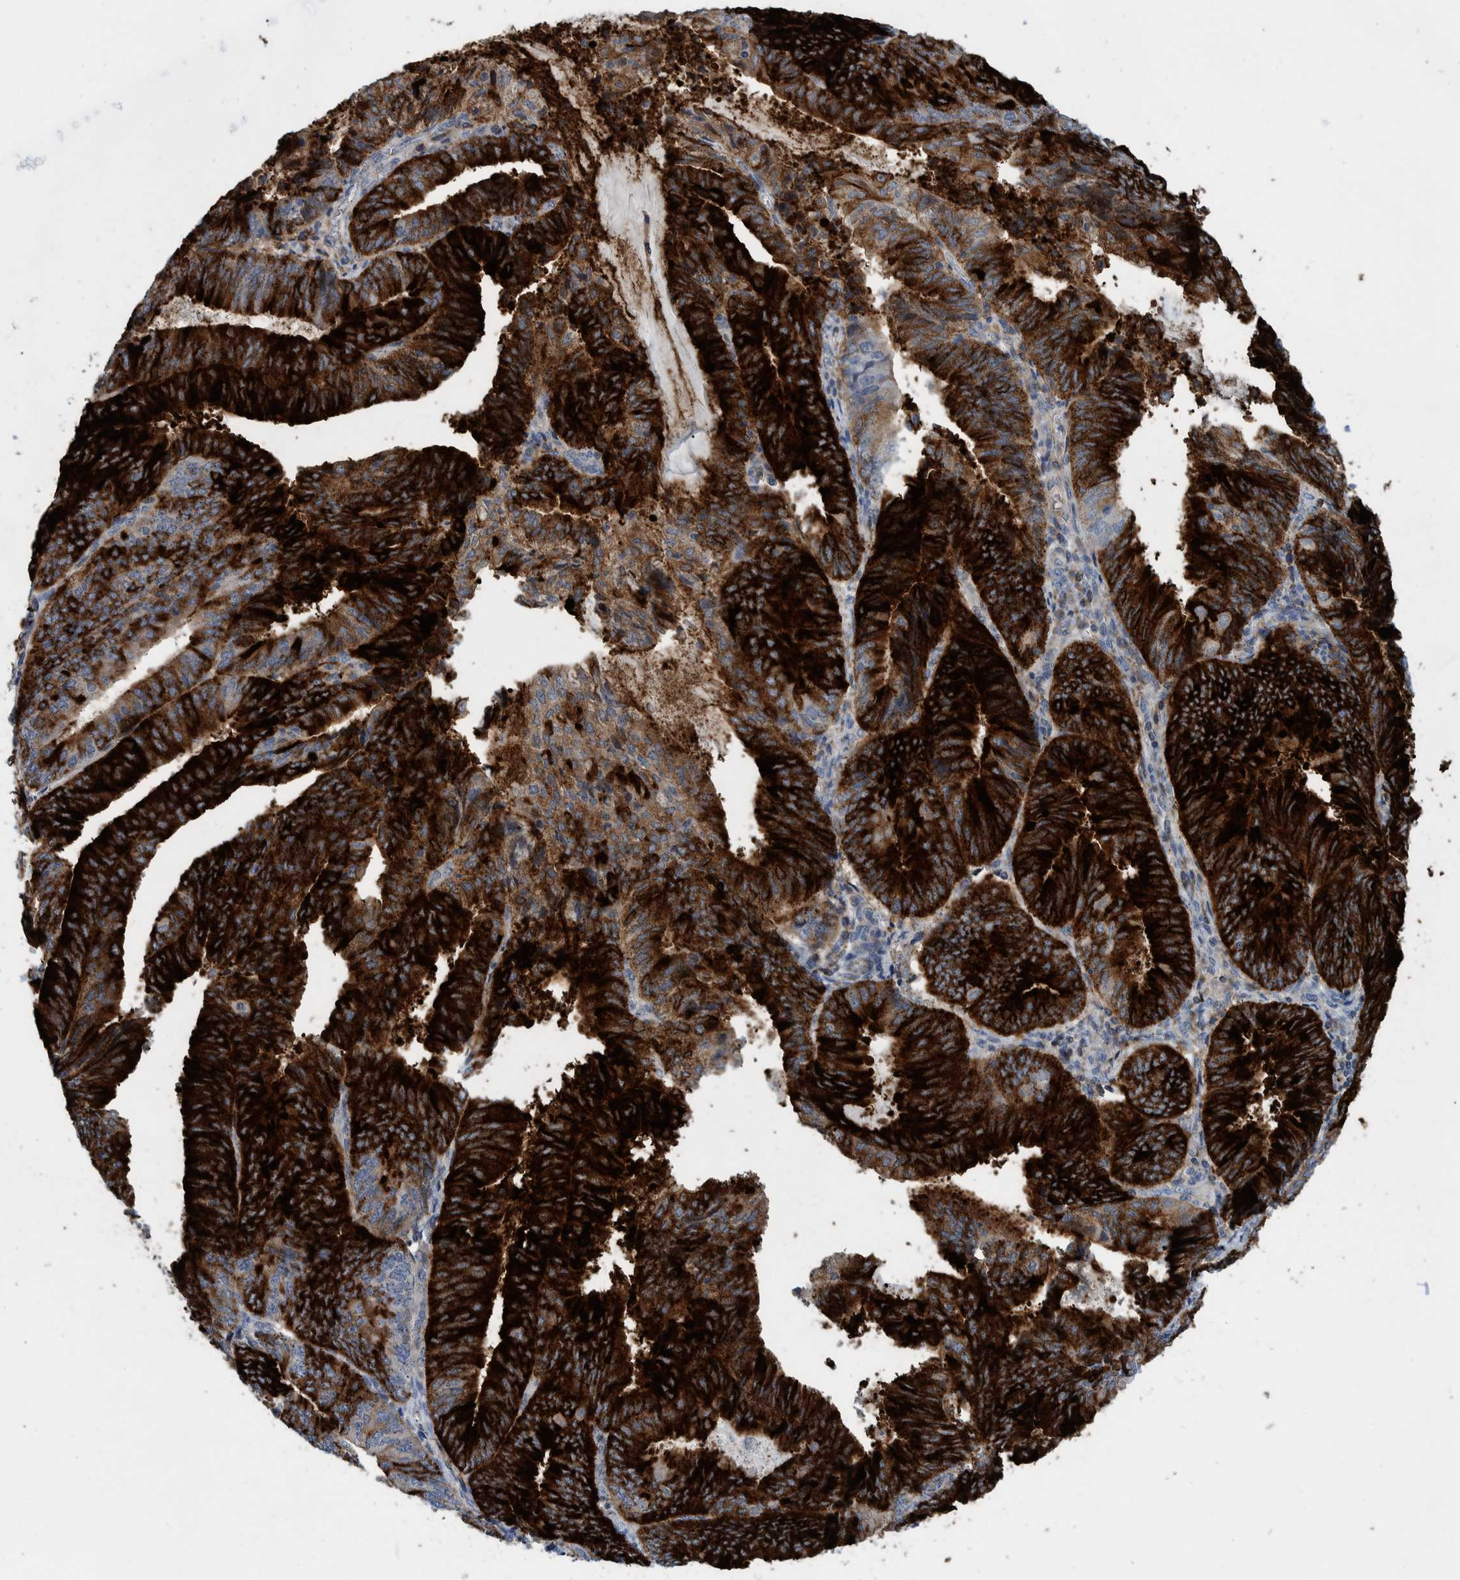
{"staining": {"intensity": "strong", "quantity": ">75%", "location": "cytoplasmic/membranous"}, "tissue": "endometrial cancer", "cell_type": "Tumor cells", "image_type": "cancer", "snomed": [{"axis": "morphology", "description": "Adenocarcinoma, NOS"}, {"axis": "topography", "description": "Endometrium"}], "caption": "A micrograph of adenocarcinoma (endometrial) stained for a protein demonstrates strong cytoplasmic/membranous brown staining in tumor cells.", "gene": "MKS1", "patient": {"sex": "female", "age": 81}}